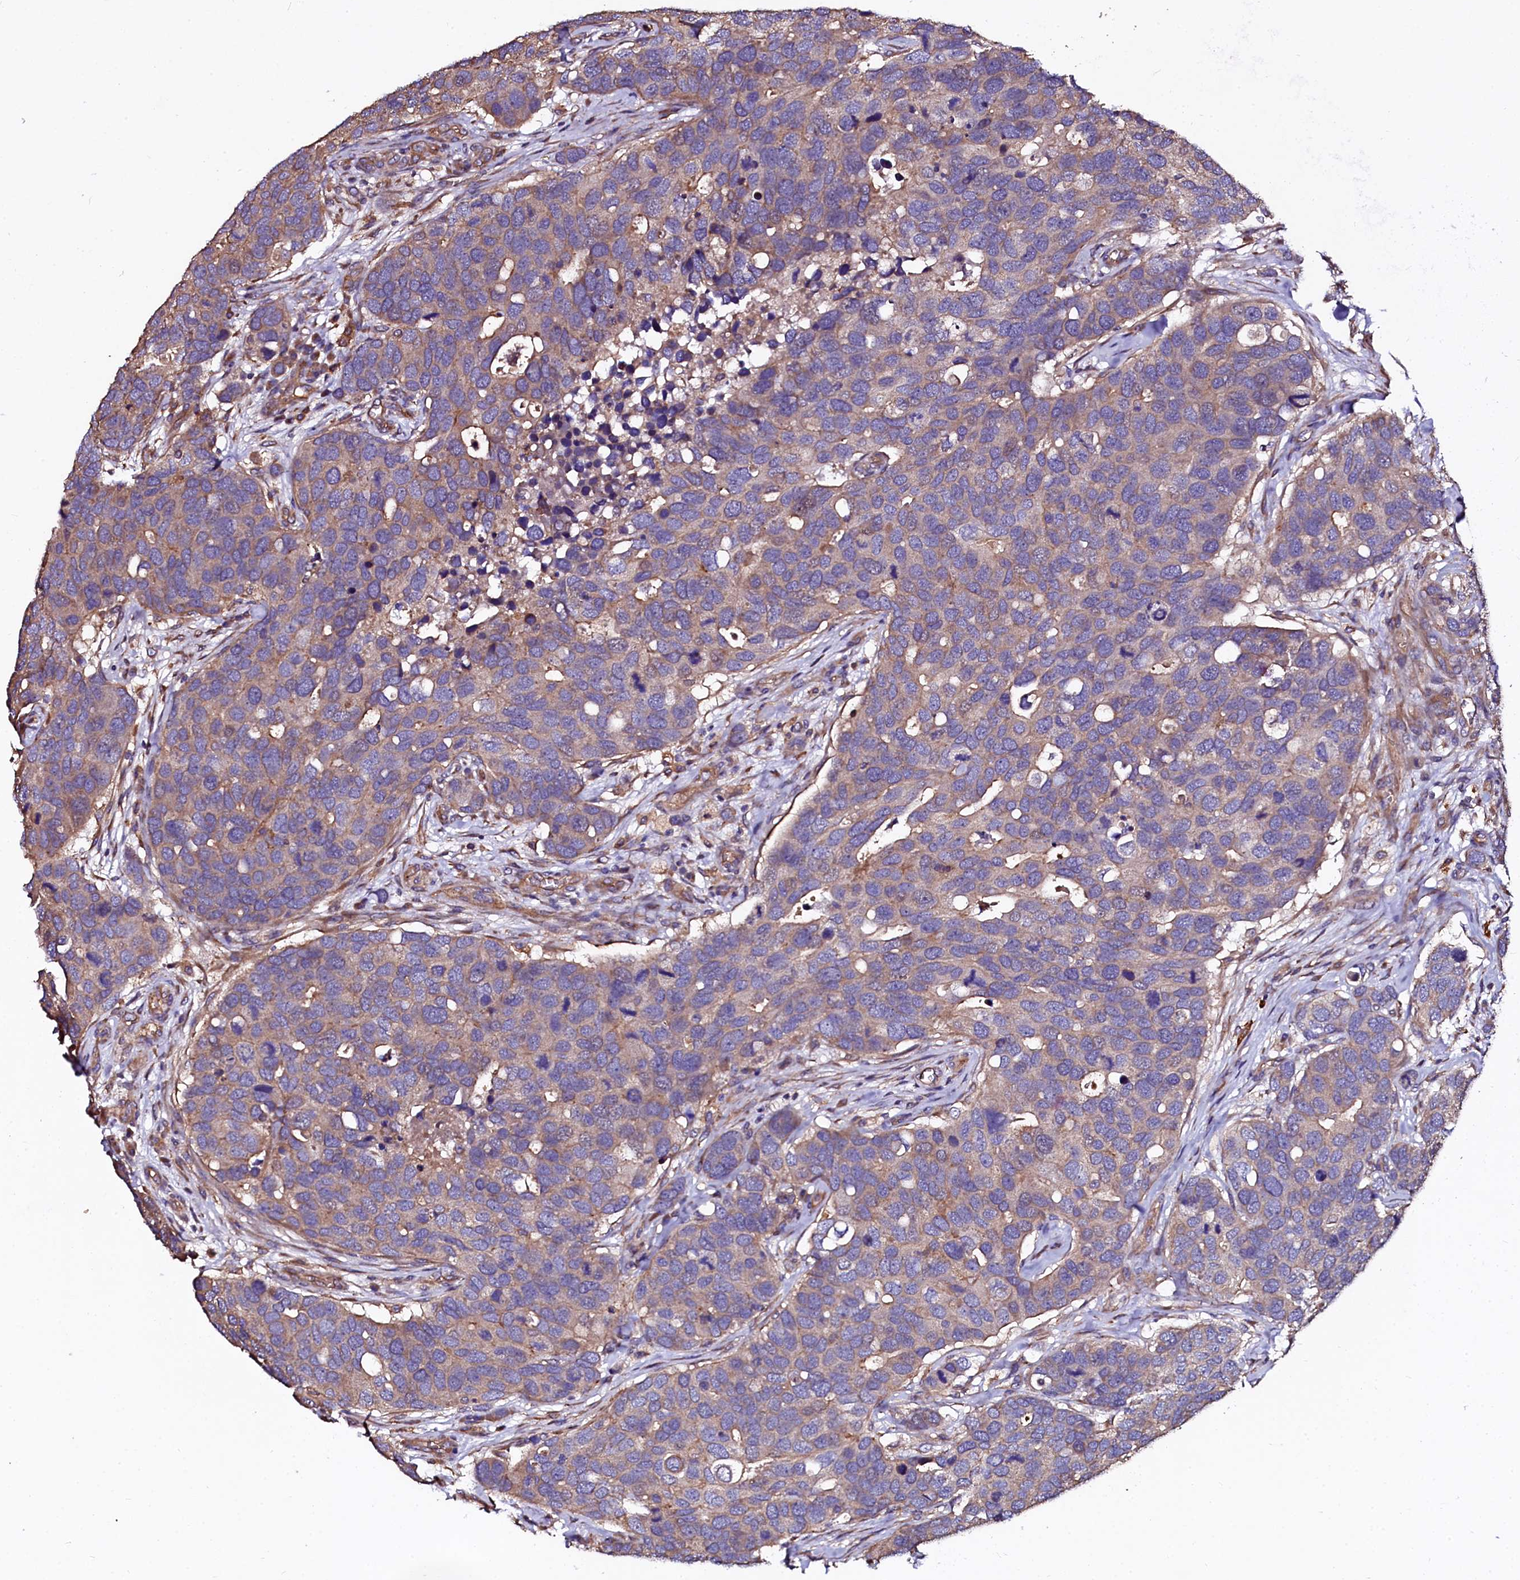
{"staining": {"intensity": "weak", "quantity": "25%-75%", "location": "cytoplasmic/membranous"}, "tissue": "breast cancer", "cell_type": "Tumor cells", "image_type": "cancer", "snomed": [{"axis": "morphology", "description": "Duct carcinoma"}, {"axis": "topography", "description": "Breast"}], "caption": "The image displays a brown stain indicating the presence of a protein in the cytoplasmic/membranous of tumor cells in breast cancer (infiltrating ductal carcinoma). The protein of interest is shown in brown color, while the nuclei are stained blue.", "gene": "APPL2", "patient": {"sex": "female", "age": 83}}